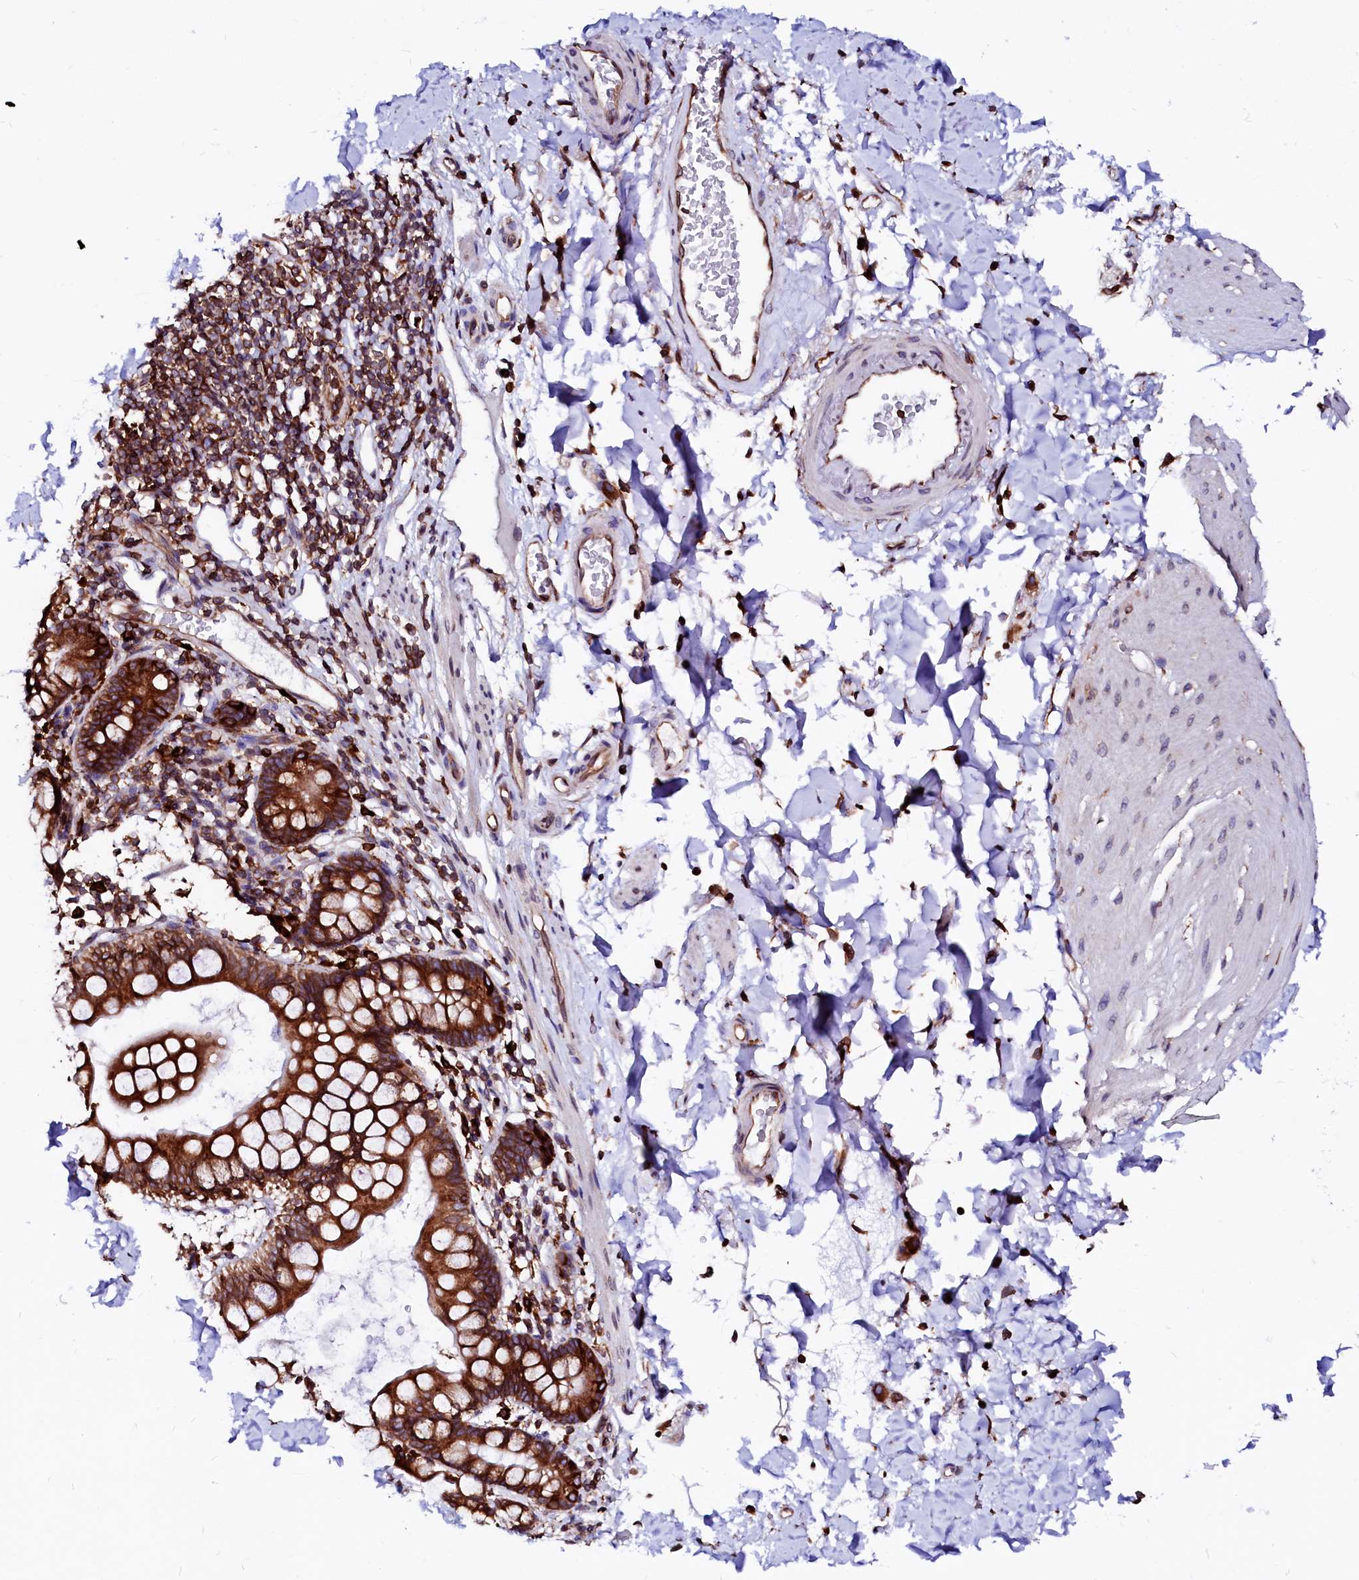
{"staining": {"intensity": "negative", "quantity": "none", "location": "none"}, "tissue": "smooth muscle", "cell_type": "Smooth muscle cells", "image_type": "normal", "snomed": [{"axis": "morphology", "description": "Normal tissue, NOS"}, {"axis": "topography", "description": "Smooth muscle"}, {"axis": "topography", "description": "Small intestine"}], "caption": "Immunohistochemistry (IHC) of normal smooth muscle demonstrates no expression in smooth muscle cells. The staining was performed using DAB to visualize the protein expression in brown, while the nuclei were stained in blue with hematoxylin (Magnification: 20x).", "gene": "DERL1", "patient": {"sex": "female", "age": 84}}